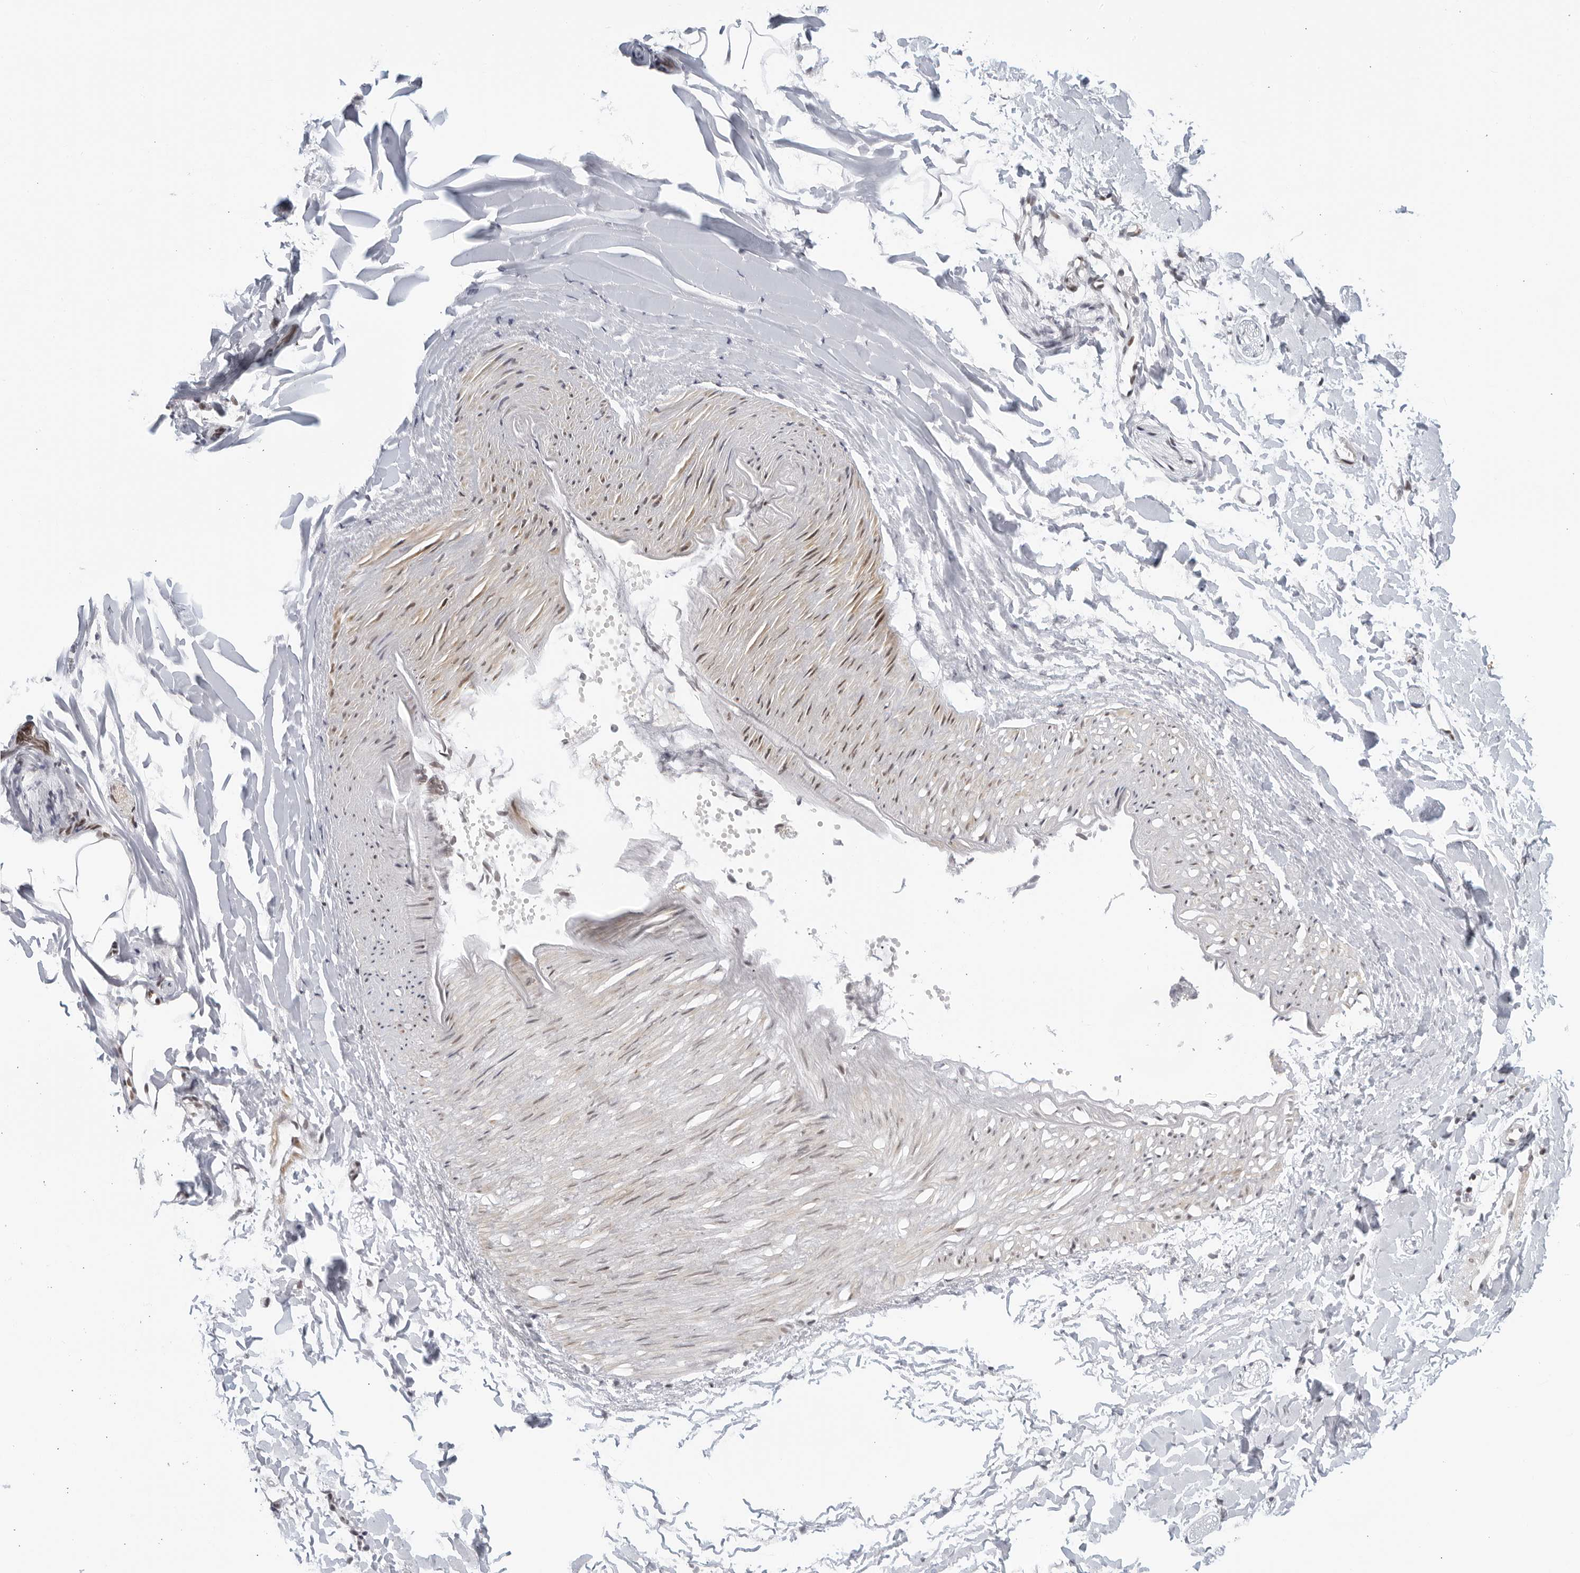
{"staining": {"intensity": "negative", "quantity": "none", "location": "none"}, "tissue": "soft tissue", "cell_type": "Chondrocytes", "image_type": "normal", "snomed": [{"axis": "morphology", "description": "Normal tissue, NOS"}, {"axis": "morphology", "description": "Adenocarcinoma, NOS"}, {"axis": "topography", "description": "Smooth muscle"}, {"axis": "topography", "description": "Colon"}], "caption": "An immunohistochemistry photomicrograph of normal soft tissue is shown. There is no staining in chondrocytes of soft tissue. (Stains: DAB (3,3'-diaminobenzidine) IHC with hematoxylin counter stain, Microscopy: brightfield microscopy at high magnification).", "gene": "RAB11FIP3", "patient": {"sex": "male", "age": 14}}